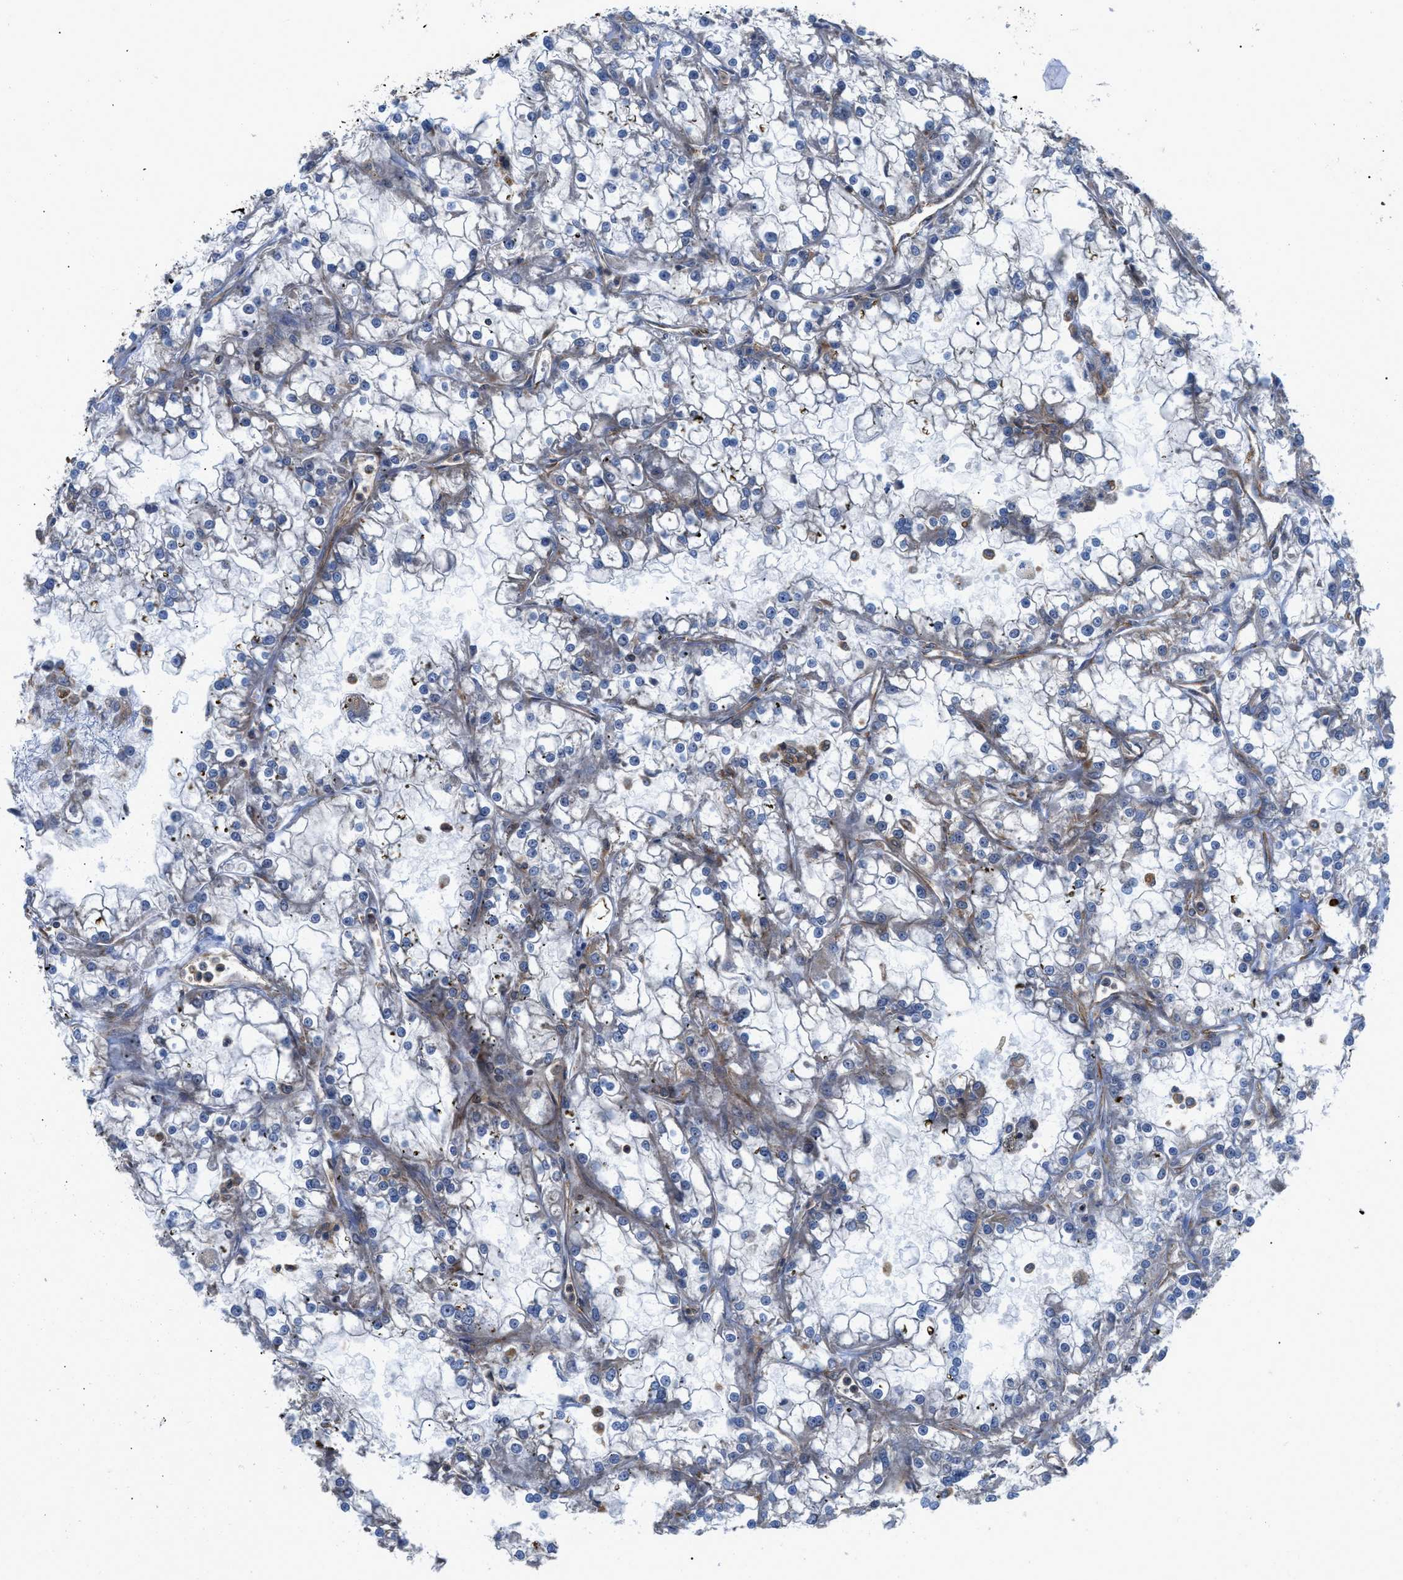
{"staining": {"intensity": "weak", "quantity": "<25%", "location": "cytoplasmic/membranous"}, "tissue": "renal cancer", "cell_type": "Tumor cells", "image_type": "cancer", "snomed": [{"axis": "morphology", "description": "Adenocarcinoma, NOS"}, {"axis": "topography", "description": "Kidney"}], "caption": "The immunohistochemistry image has no significant expression in tumor cells of renal adenocarcinoma tissue.", "gene": "PTPRE", "patient": {"sex": "female", "age": 52}}